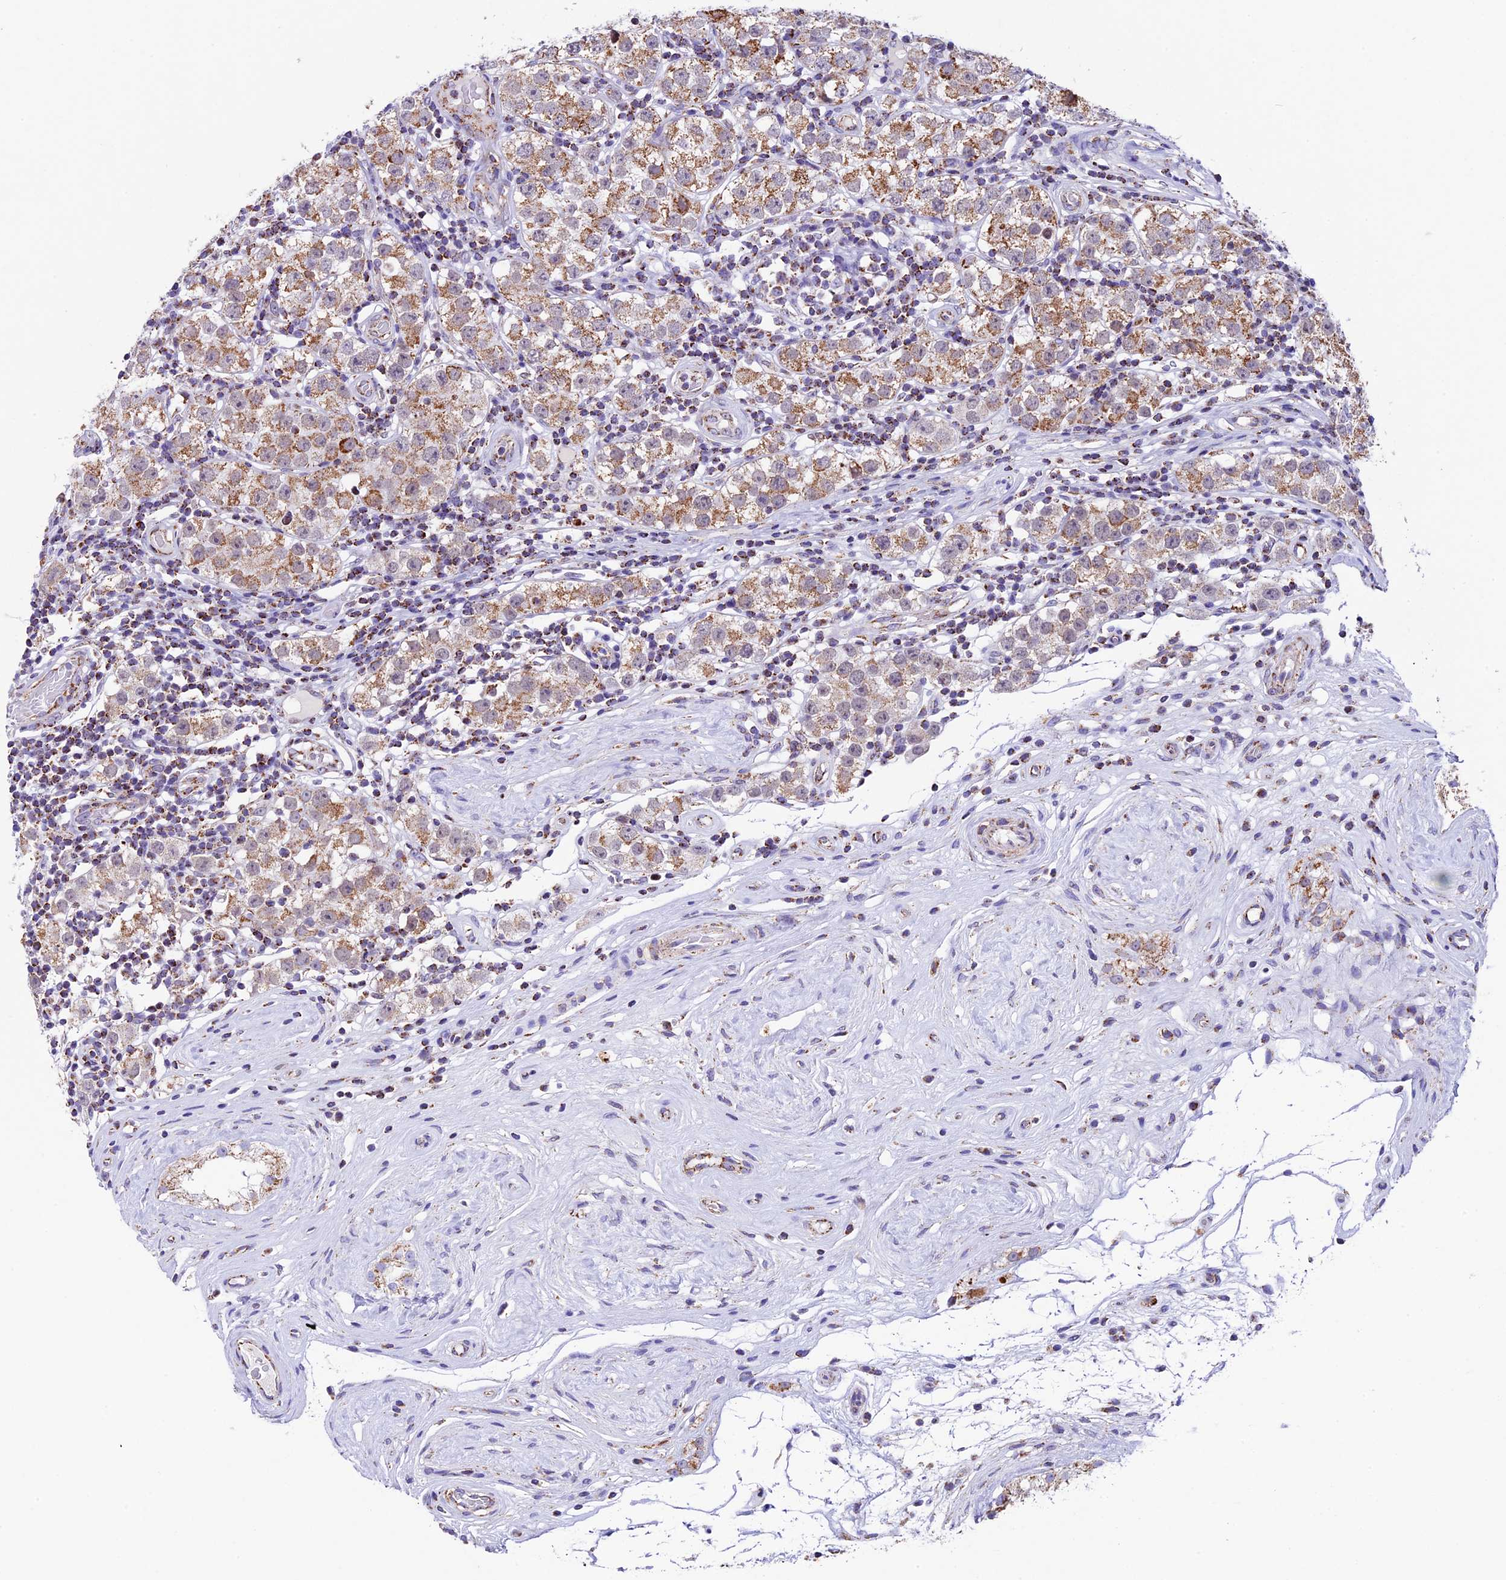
{"staining": {"intensity": "moderate", "quantity": ">75%", "location": "cytoplasmic/membranous"}, "tissue": "testis cancer", "cell_type": "Tumor cells", "image_type": "cancer", "snomed": [{"axis": "morphology", "description": "Seminoma, NOS"}, {"axis": "topography", "description": "Testis"}], "caption": "Immunohistochemical staining of testis seminoma exhibits moderate cytoplasmic/membranous protein positivity in approximately >75% of tumor cells.", "gene": "TFAM", "patient": {"sex": "male", "age": 34}}